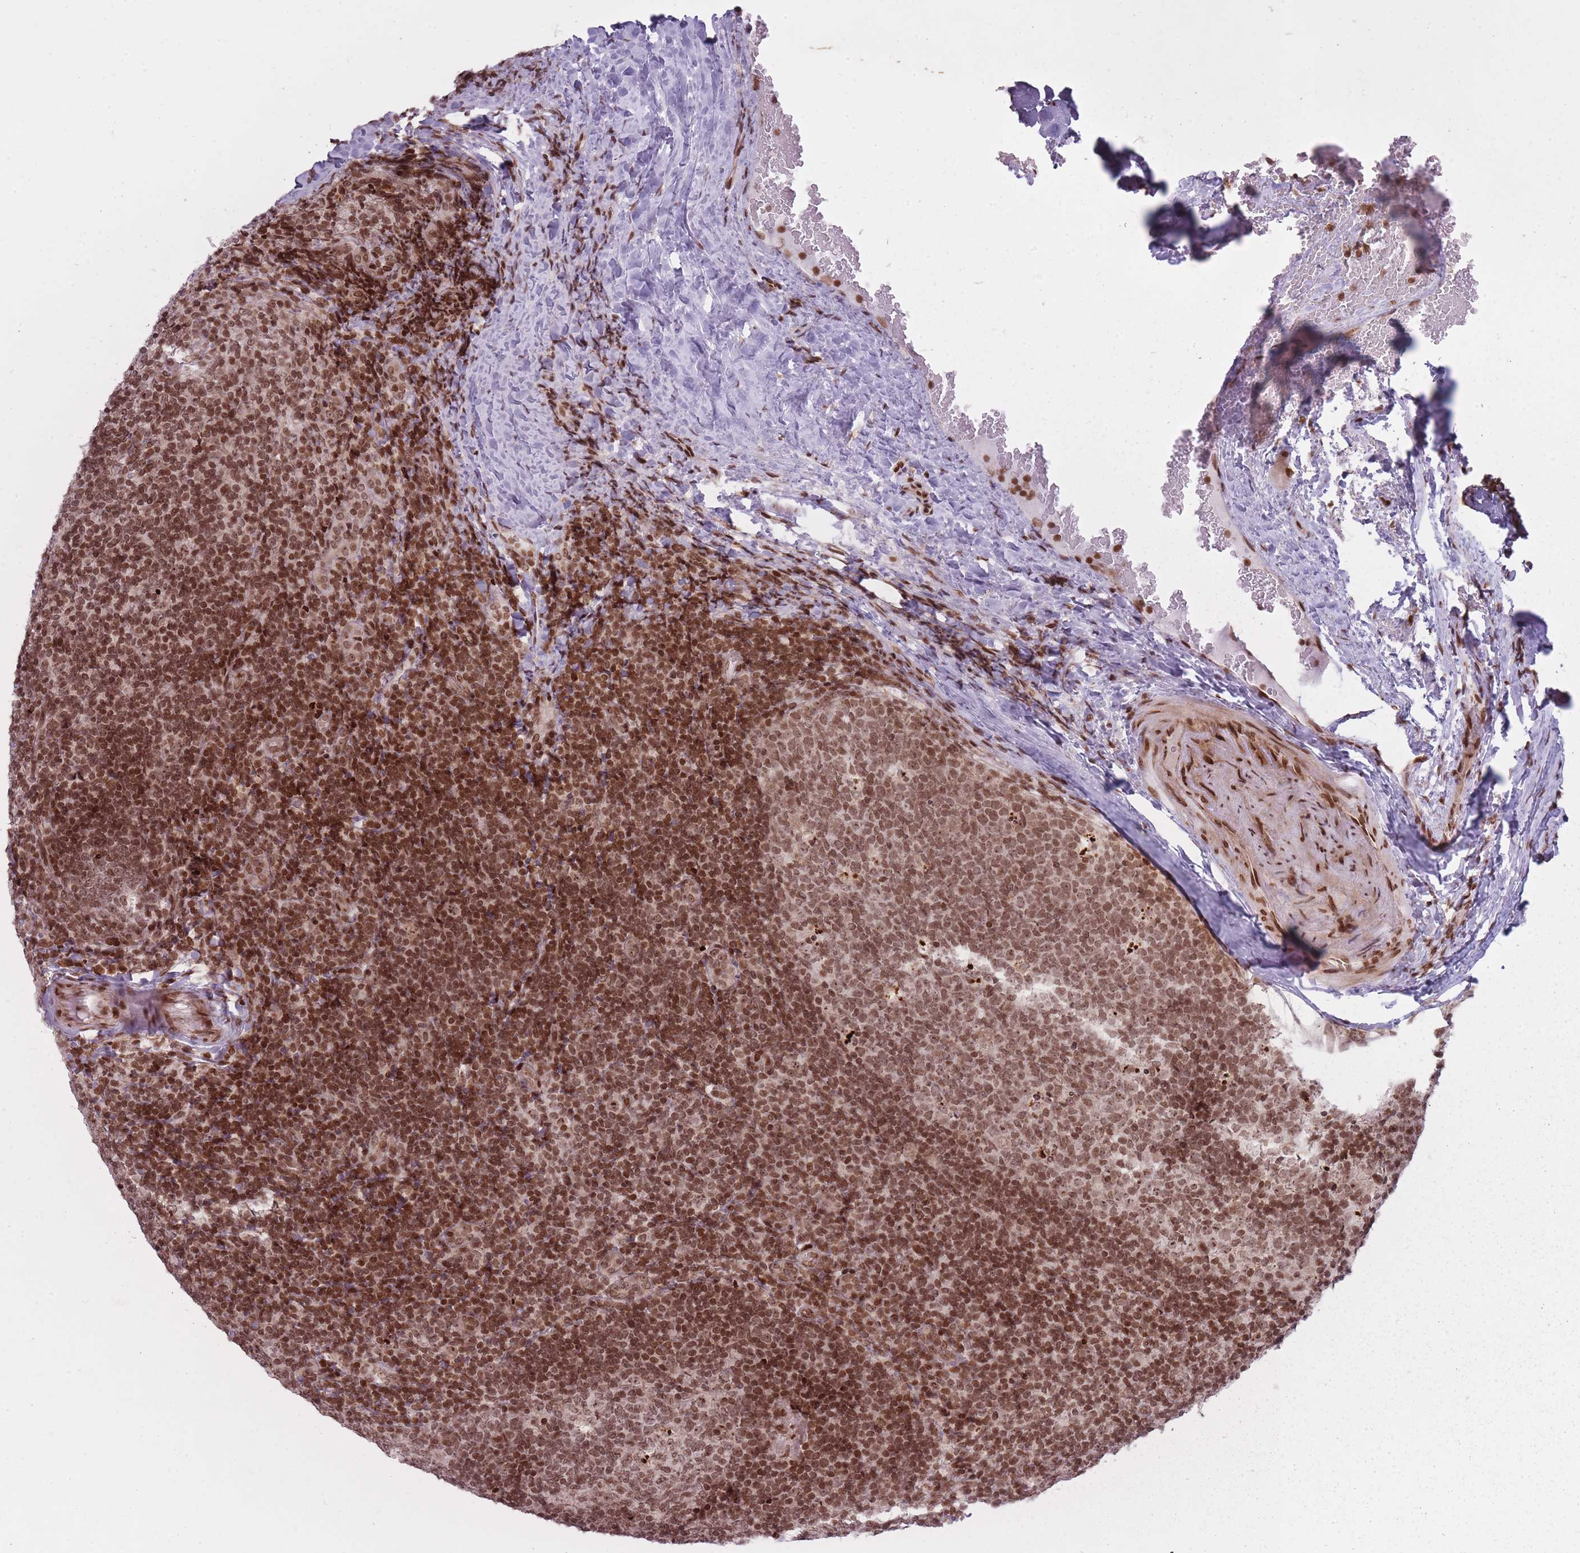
{"staining": {"intensity": "moderate", "quantity": ">75%", "location": "nuclear"}, "tissue": "tonsil", "cell_type": "Germinal center cells", "image_type": "normal", "snomed": [{"axis": "morphology", "description": "Normal tissue, NOS"}, {"axis": "topography", "description": "Tonsil"}], "caption": "DAB (3,3'-diaminobenzidine) immunohistochemical staining of normal tonsil demonstrates moderate nuclear protein staining in approximately >75% of germinal center cells. (DAB = brown stain, brightfield microscopy at high magnification).", "gene": "TMC6", "patient": {"sex": "male", "age": 17}}